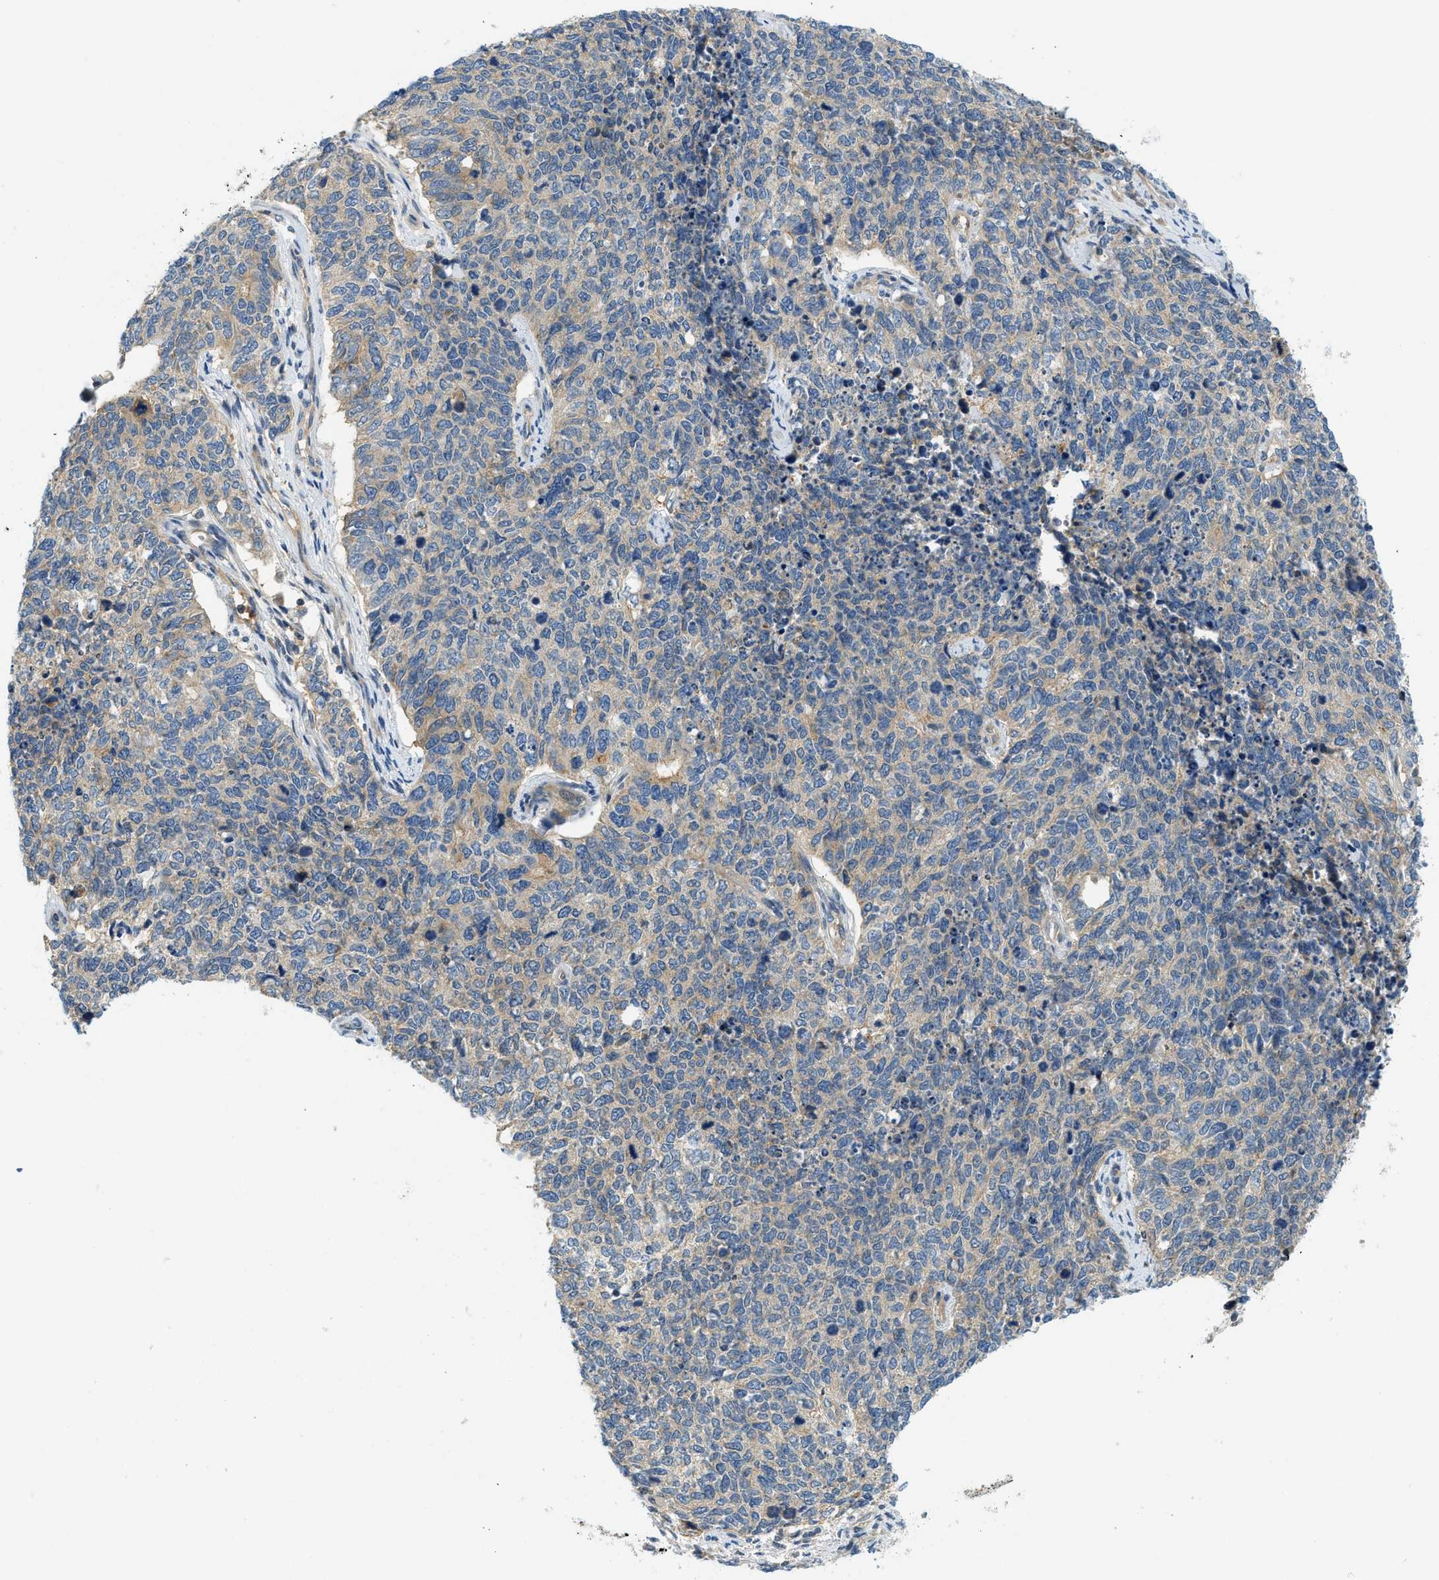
{"staining": {"intensity": "weak", "quantity": "25%-75%", "location": "cytoplasmic/membranous"}, "tissue": "cervical cancer", "cell_type": "Tumor cells", "image_type": "cancer", "snomed": [{"axis": "morphology", "description": "Squamous cell carcinoma, NOS"}, {"axis": "topography", "description": "Cervix"}], "caption": "Immunohistochemical staining of human cervical cancer displays low levels of weak cytoplasmic/membranous protein staining in approximately 25%-75% of tumor cells.", "gene": "KCNK1", "patient": {"sex": "female", "age": 63}}